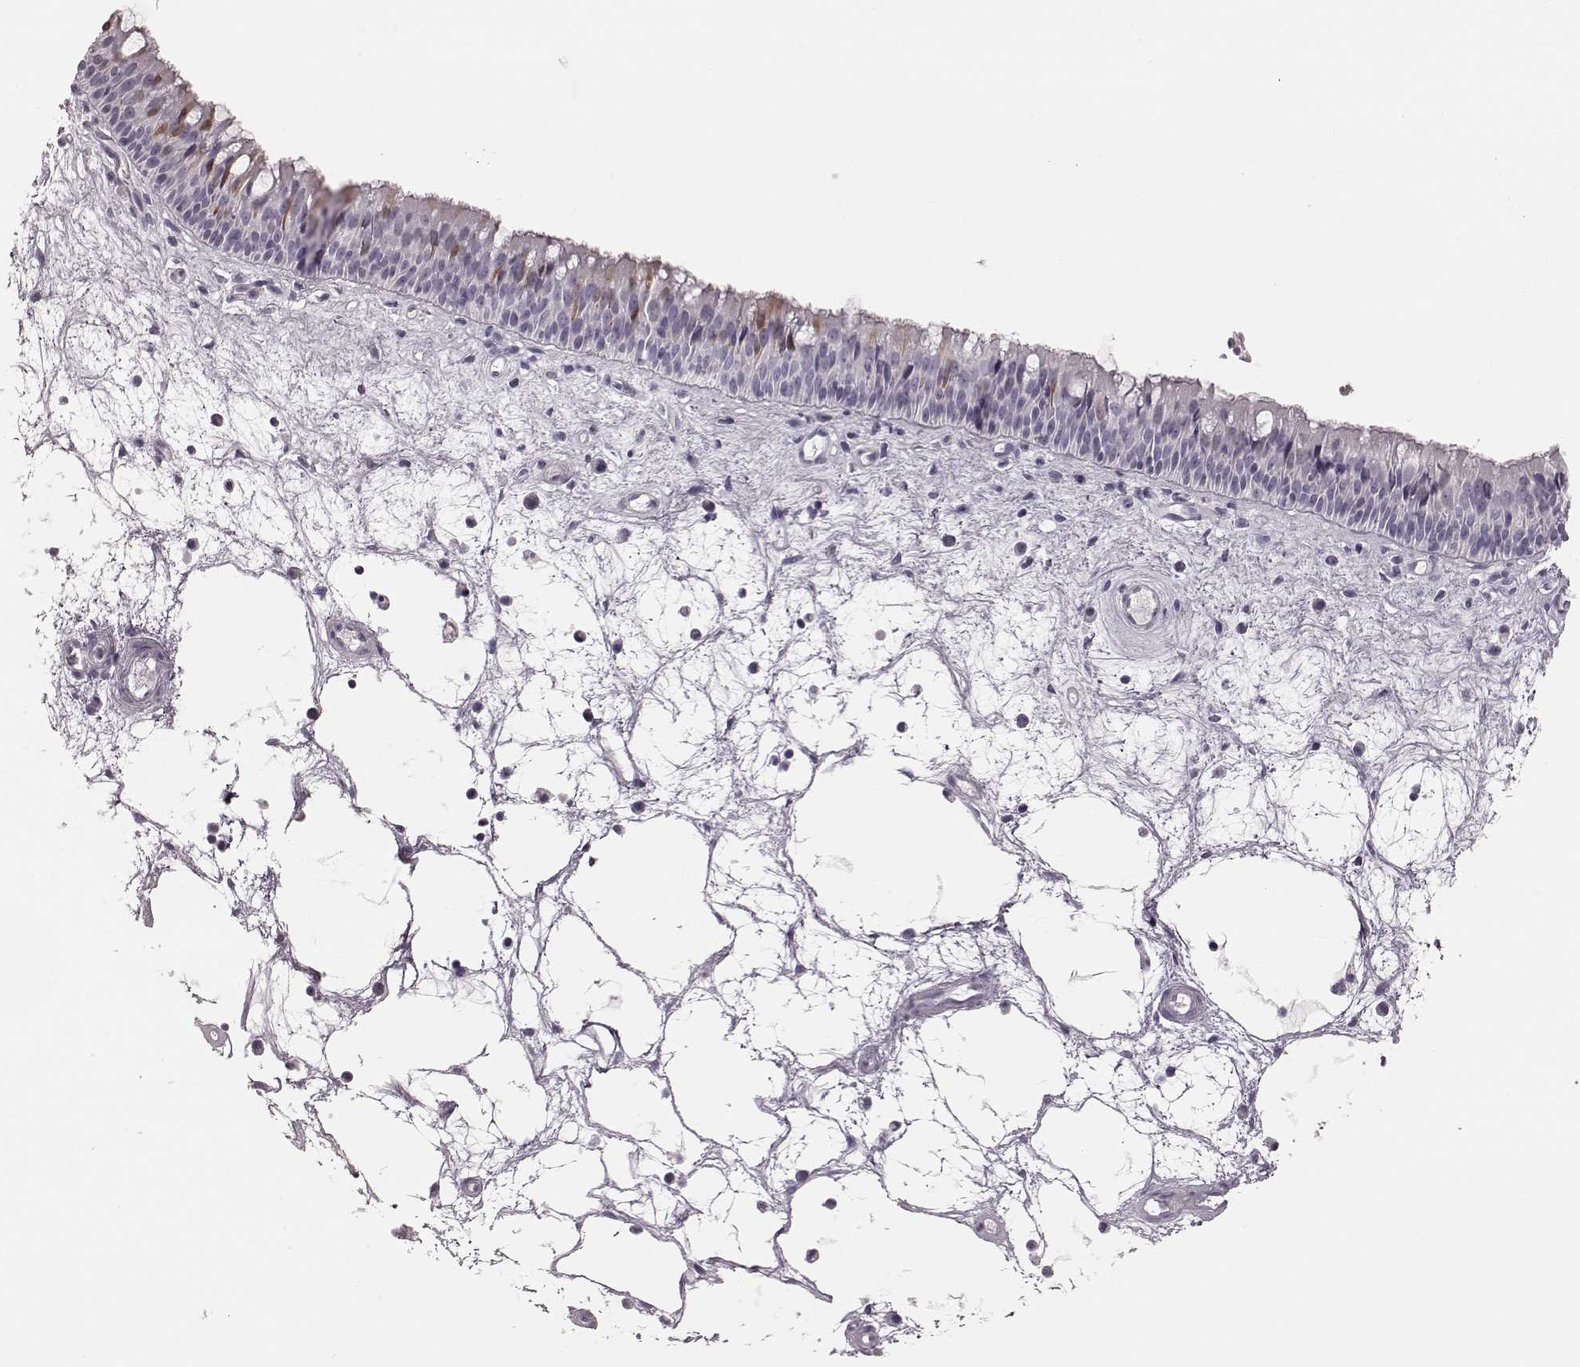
{"staining": {"intensity": "weak", "quantity": "<25%", "location": "cytoplasmic/membranous"}, "tissue": "nasopharynx", "cell_type": "Respiratory epithelial cells", "image_type": "normal", "snomed": [{"axis": "morphology", "description": "Normal tissue, NOS"}, {"axis": "topography", "description": "Nasopharynx"}], "caption": "A high-resolution micrograph shows IHC staining of normal nasopharynx, which shows no significant staining in respiratory epithelial cells. Nuclei are stained in blue.", "gene": "ZNF433", "patient": {"sex": "male", "age": 69}}